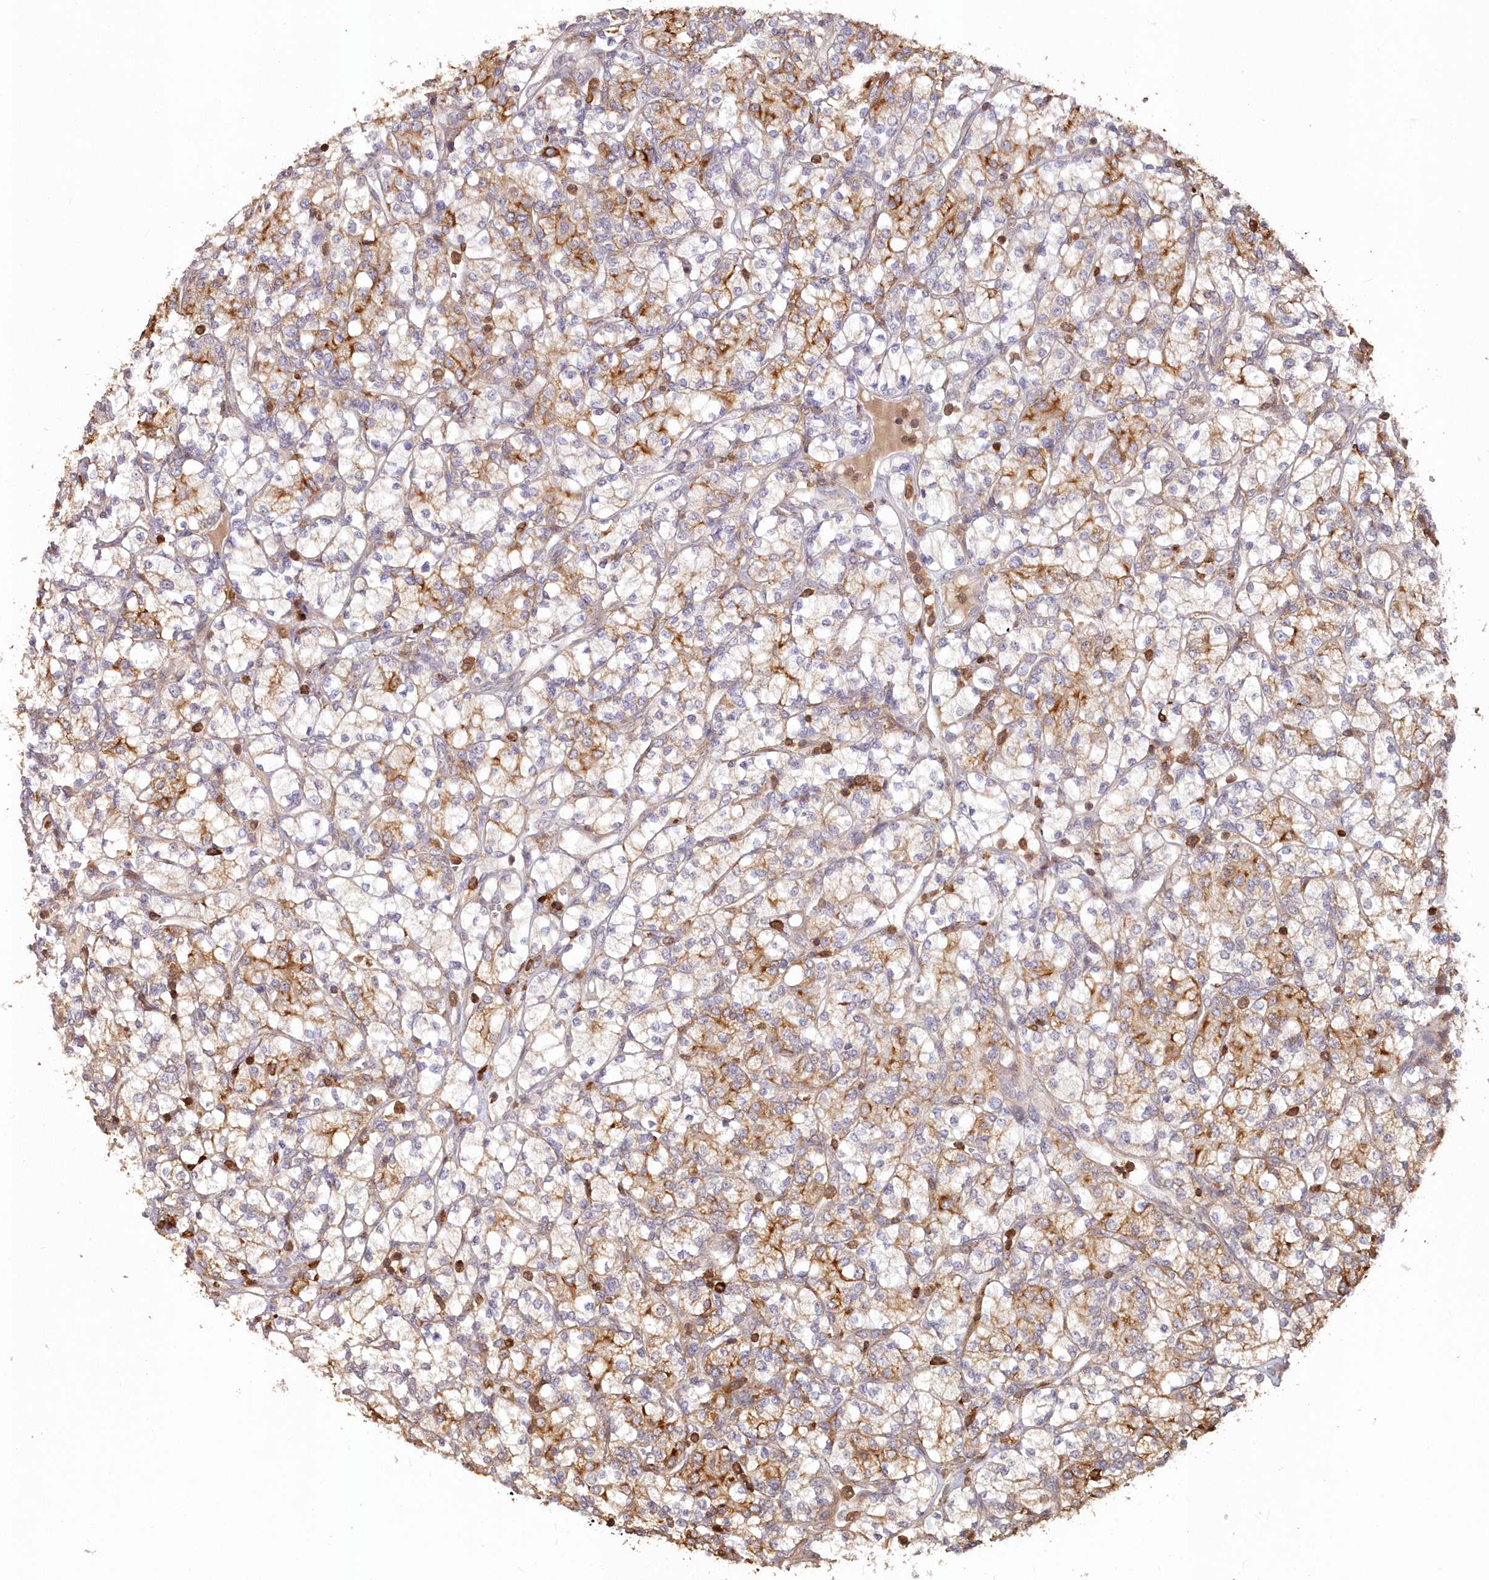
{"staining": {"intensity": "moderate", "quantity": "25%-75%", "location": "cytoplasmic/membranous"}, "tissue": "renal cancer", "cell_type": "Tumor cells", "image_type": "cancer", "snomed": [{"axis": "morphology", "description": "Adenocarcinoma, NOS"}, {"axis": "topography", "description": "Kidney"}], "caption": "Protein staining displays moderate cytoplasmic/membranous expression in about 25%-75% of tumor cells in adenocarcinoma (renal). Immunohistochemistry (ihc) stains the protein of interest in brown and the nuclei are stained blue.", "gene": "SNED1", "patient": {"sex": "male", "age": 77}}